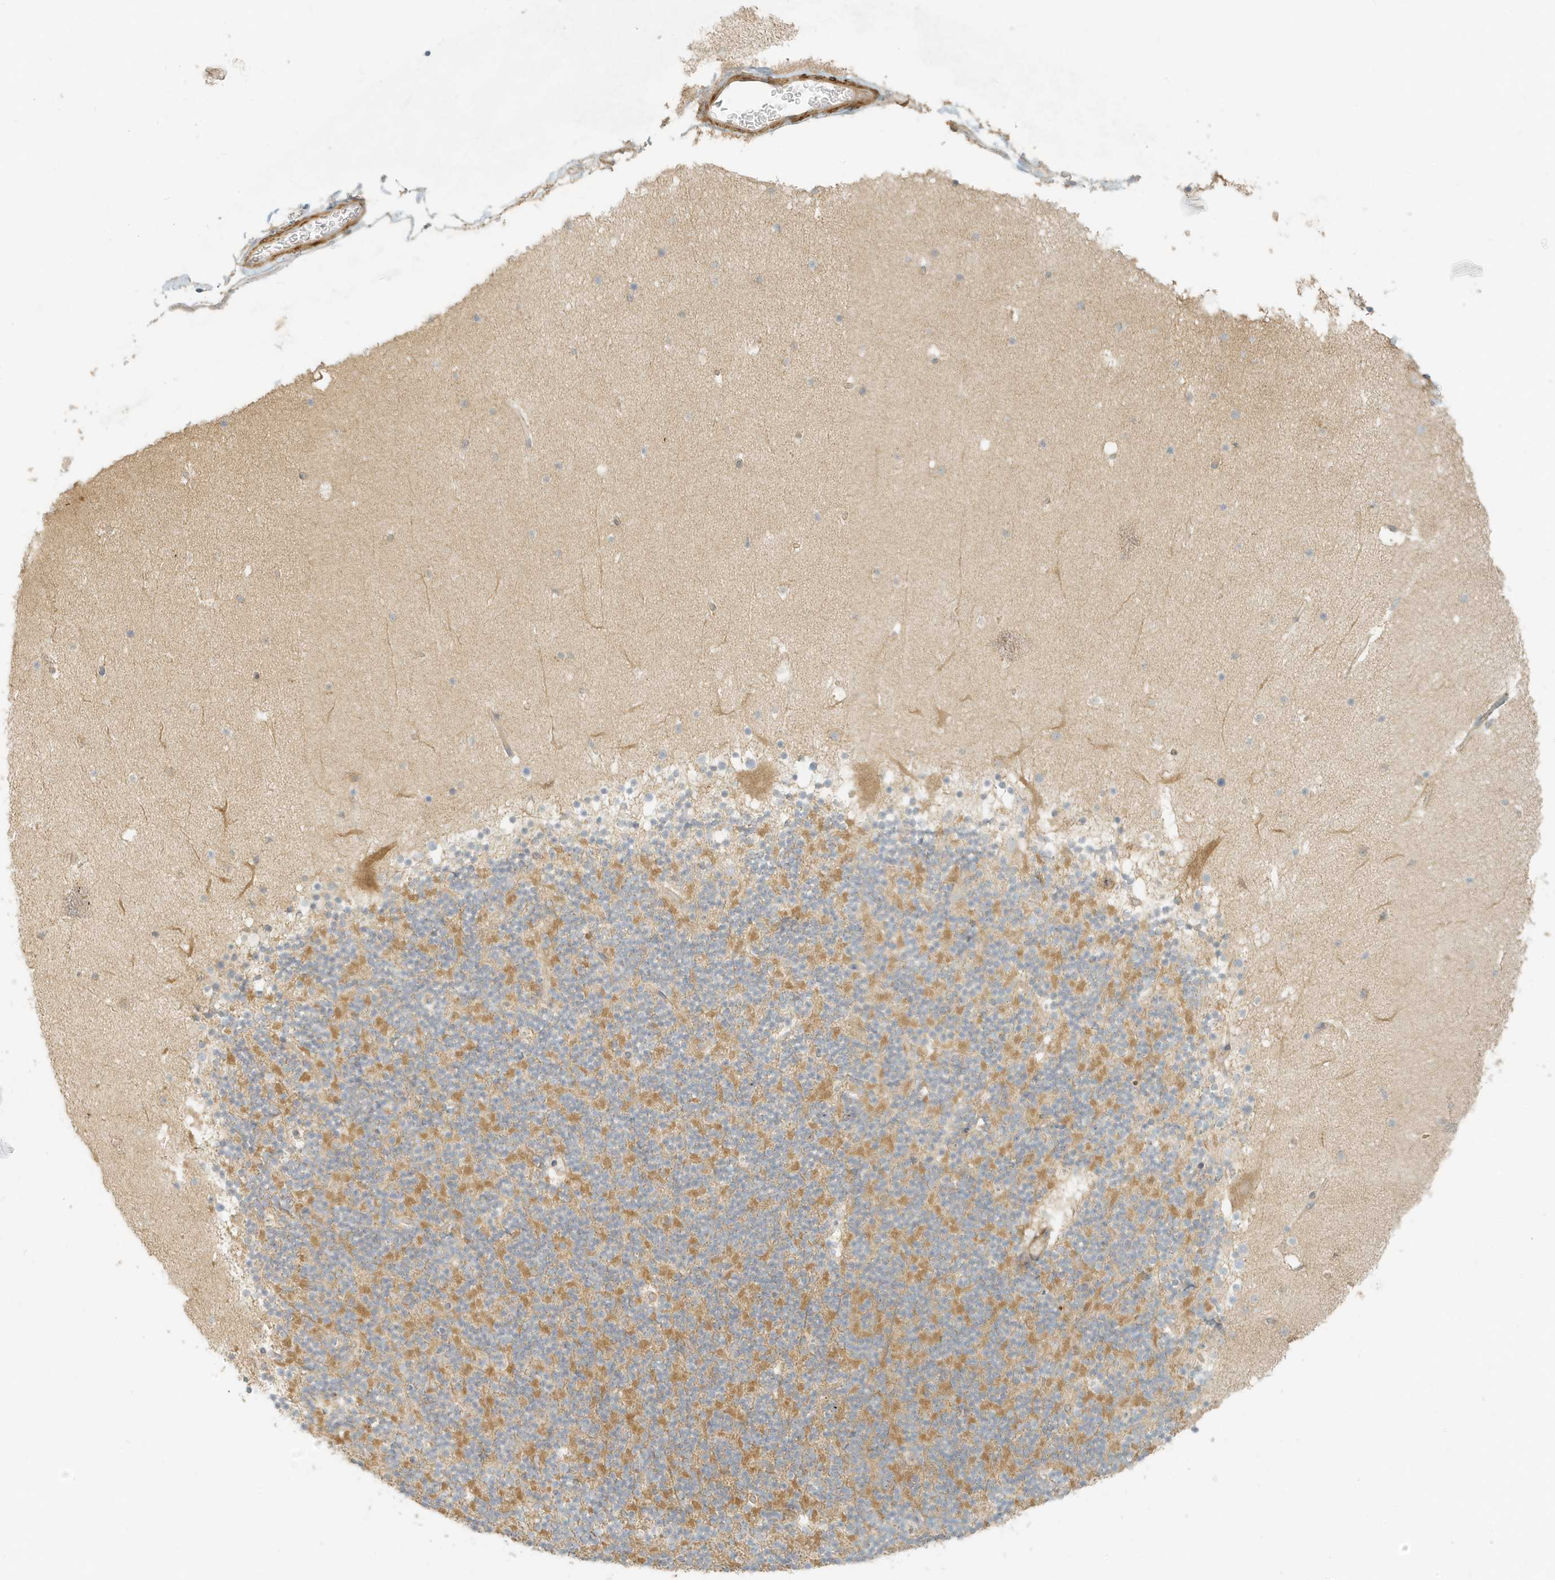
{"staining": {"intensity": "weak", "quantity": "<25%", "location": "cytoplasmic/membranous"}, "tissue": "cerebellum", "cell_type": "Cells in granular layer", "image_type": "normal", "snomed": [{"axis": "morphology", "description": "Normal tissue, NOS"}, {"axis": "topography", "description": "Cerebellum"}], "caption": "This is an IHC photomicrograph of unremarkable human cerebellum. There is no staining in cells in granular layer.", "gene": "MCOLN1", "patient": {"sex": "male", "age": 57}}